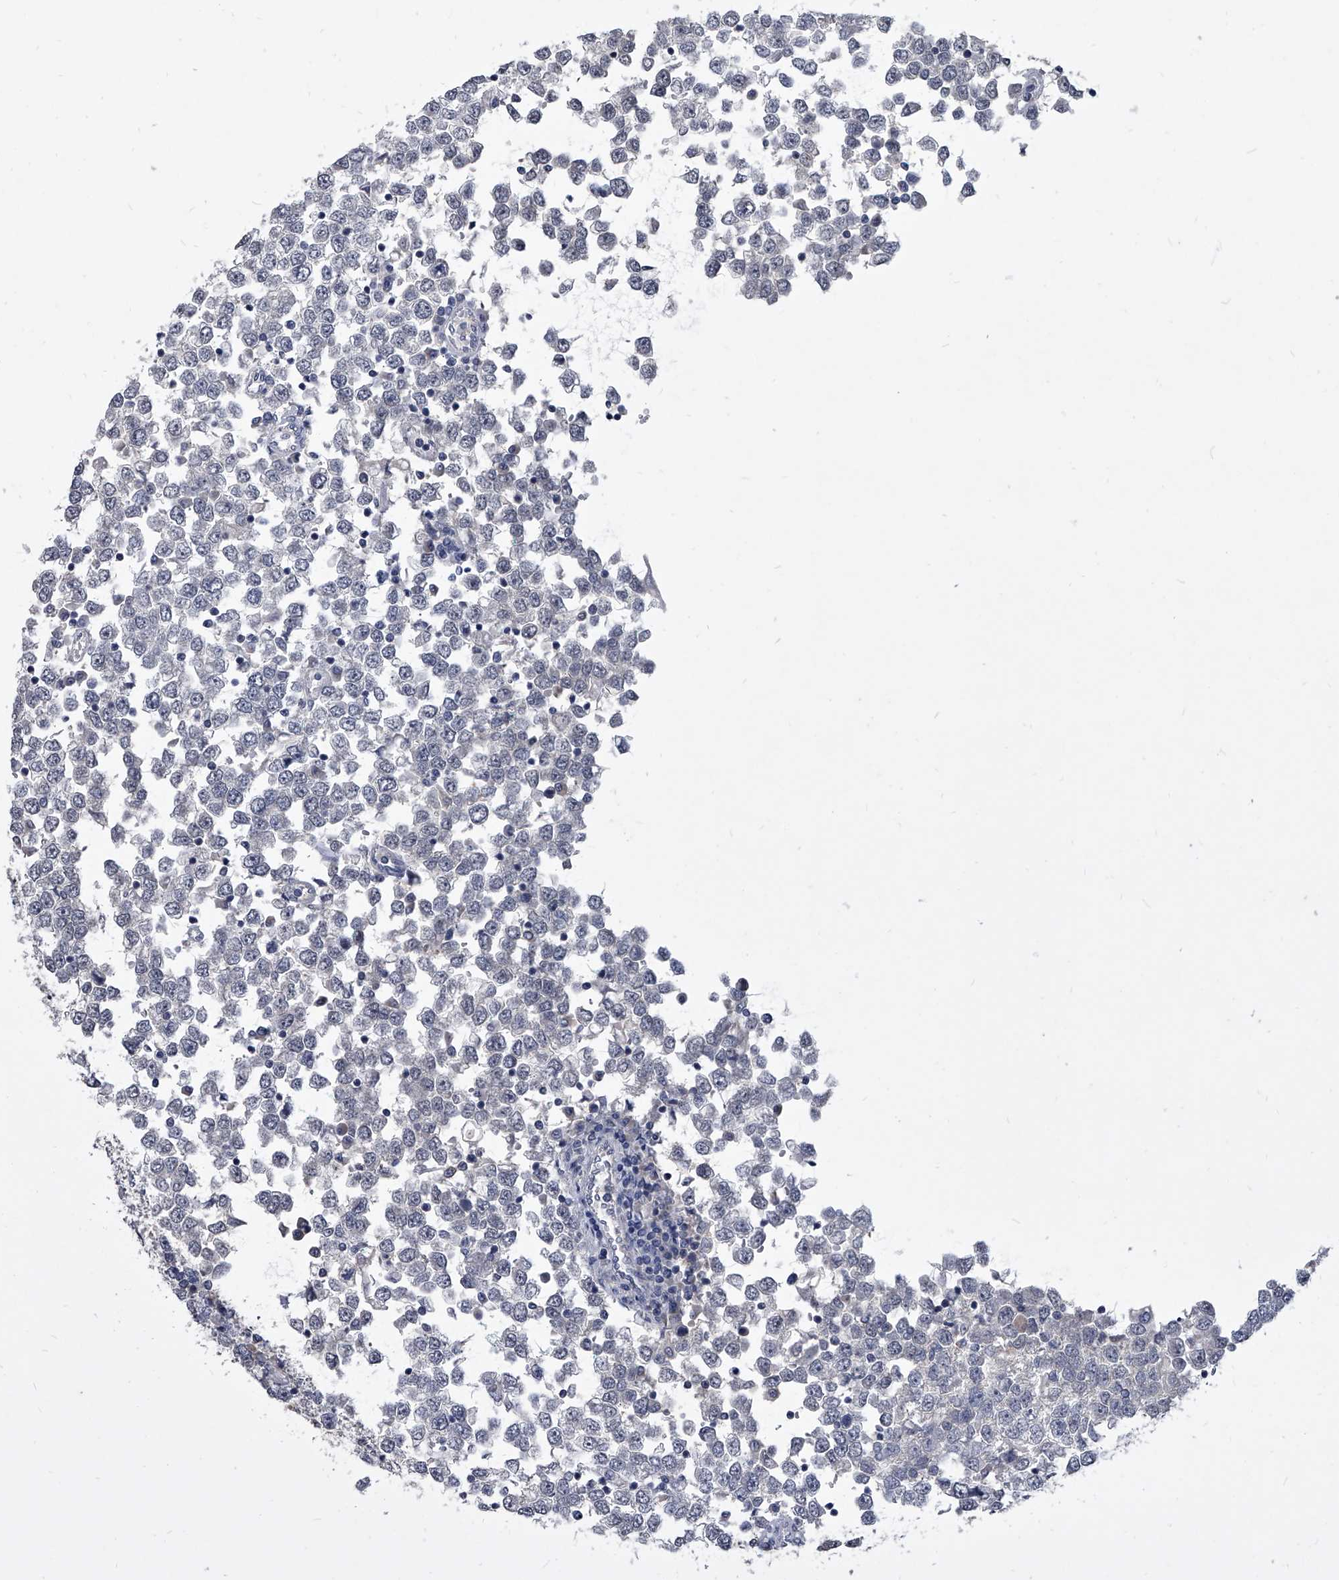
{"staining": {"intensity": "negative", "quantity": "none", "location": "none"}, "tissue": "testis cancer", "cell_type": "Tumor cells", "image_type": "cancer", "snomed": [{"axis": "morphology", "description": "Seminoma, NOS"}, {"axis": "topography", "description": "Testis"}], "caption": "Testis cancer (seminoma) was stained to show a protein in brown. There is no significant staining in tumor cells.", "gene": "BCAS1", "patient": {"sex": "male", "age": 65}}